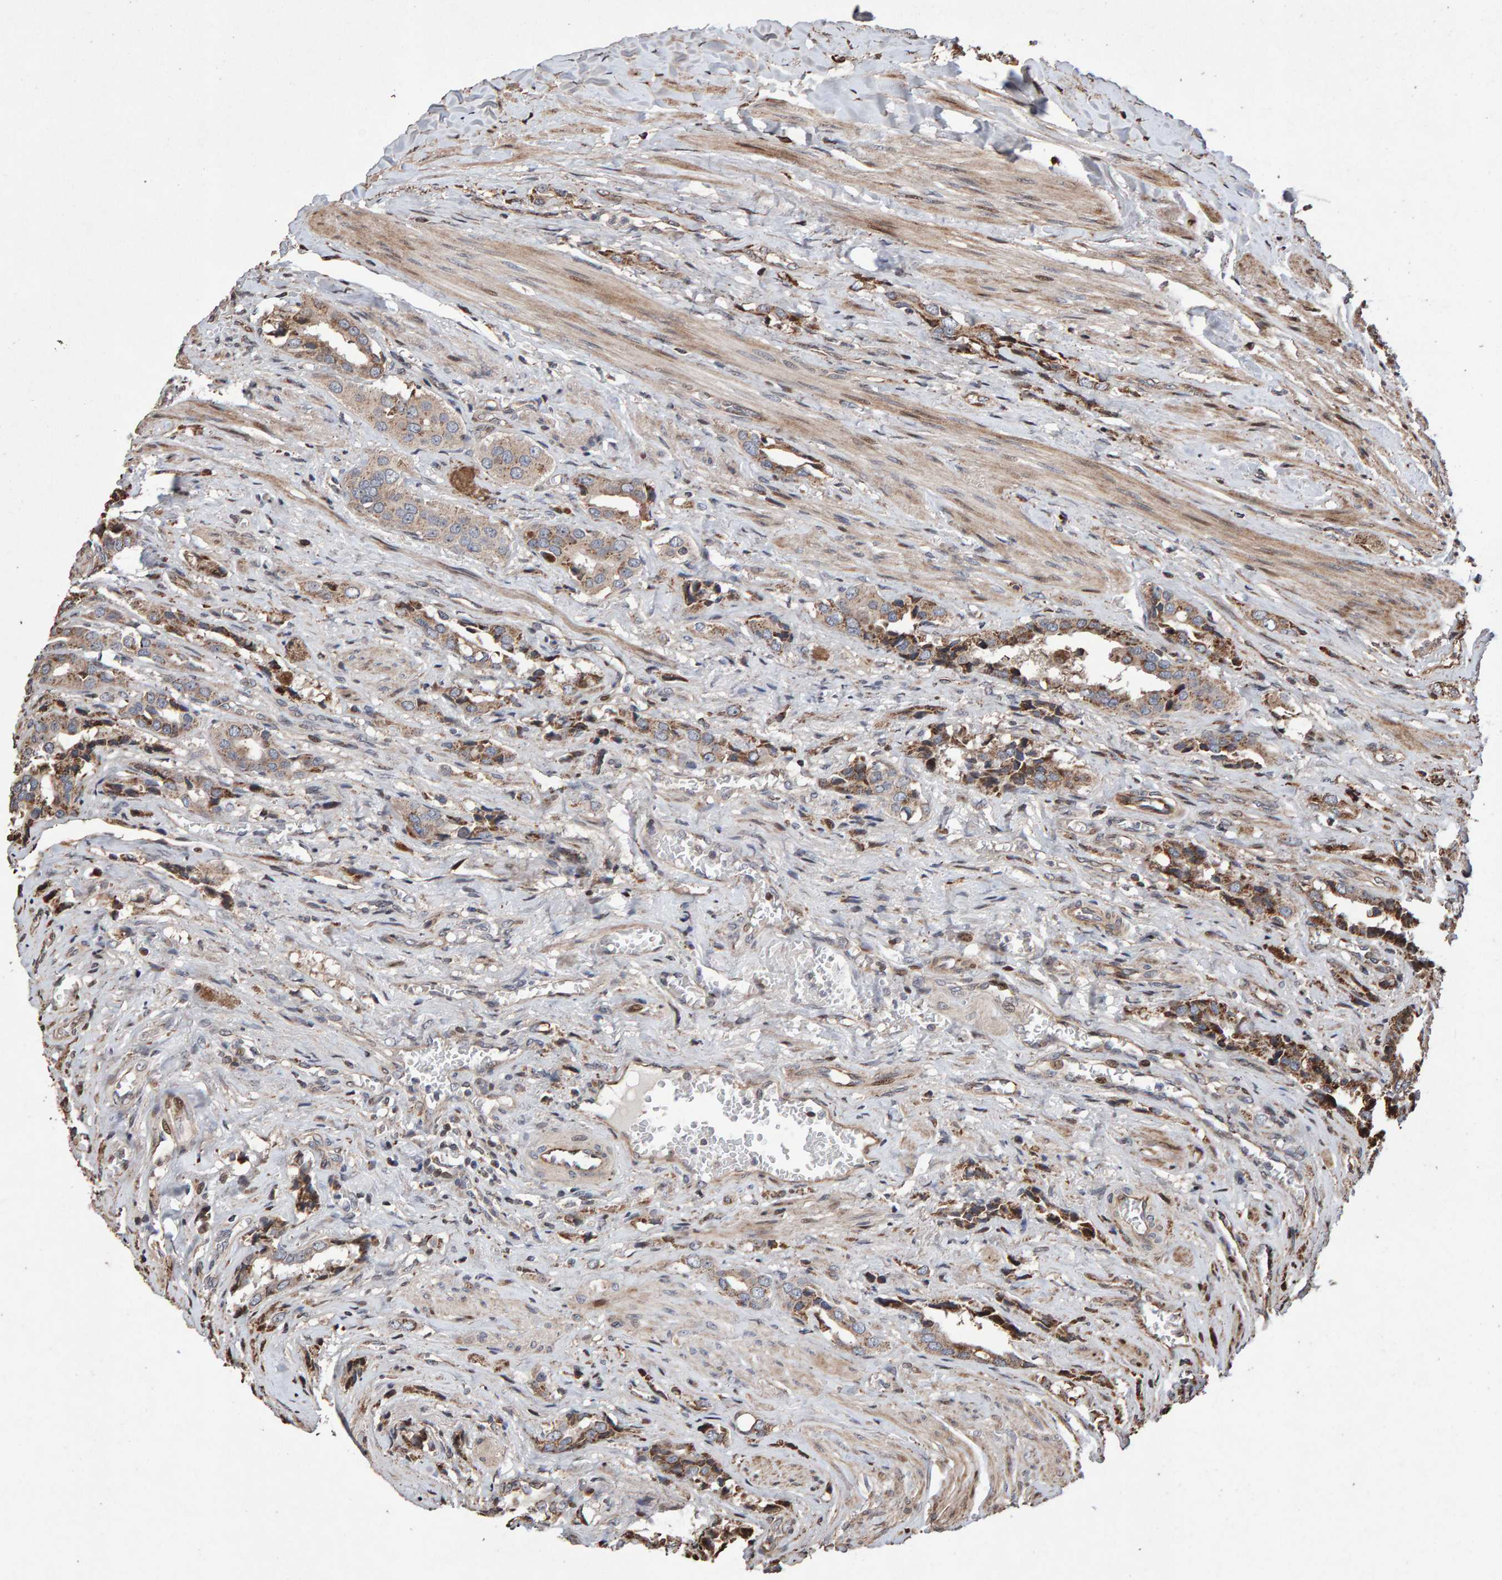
{"staining": {"intensity": "moderate", "quantity": ">75%", "location": "cytoplasmic/membranous"}, "tissue": "prostate cancer", "cell_type": "Tumor cells", "image_type": "cancer", "snomed": [{"axis": "morphology", "description": "Adenocarcinoma, High grade"}, {"axis": "topography", "description": "Prostate"}], "caption": "An image of human prostate cancer (adenocarcinoma (high-grade)) stained for a protein exhibits moderate cytoplasmic/membranous brown staining in tumor cells.", "gene": "OSBP2", "patient": {"sex": "male", "age": 52}}